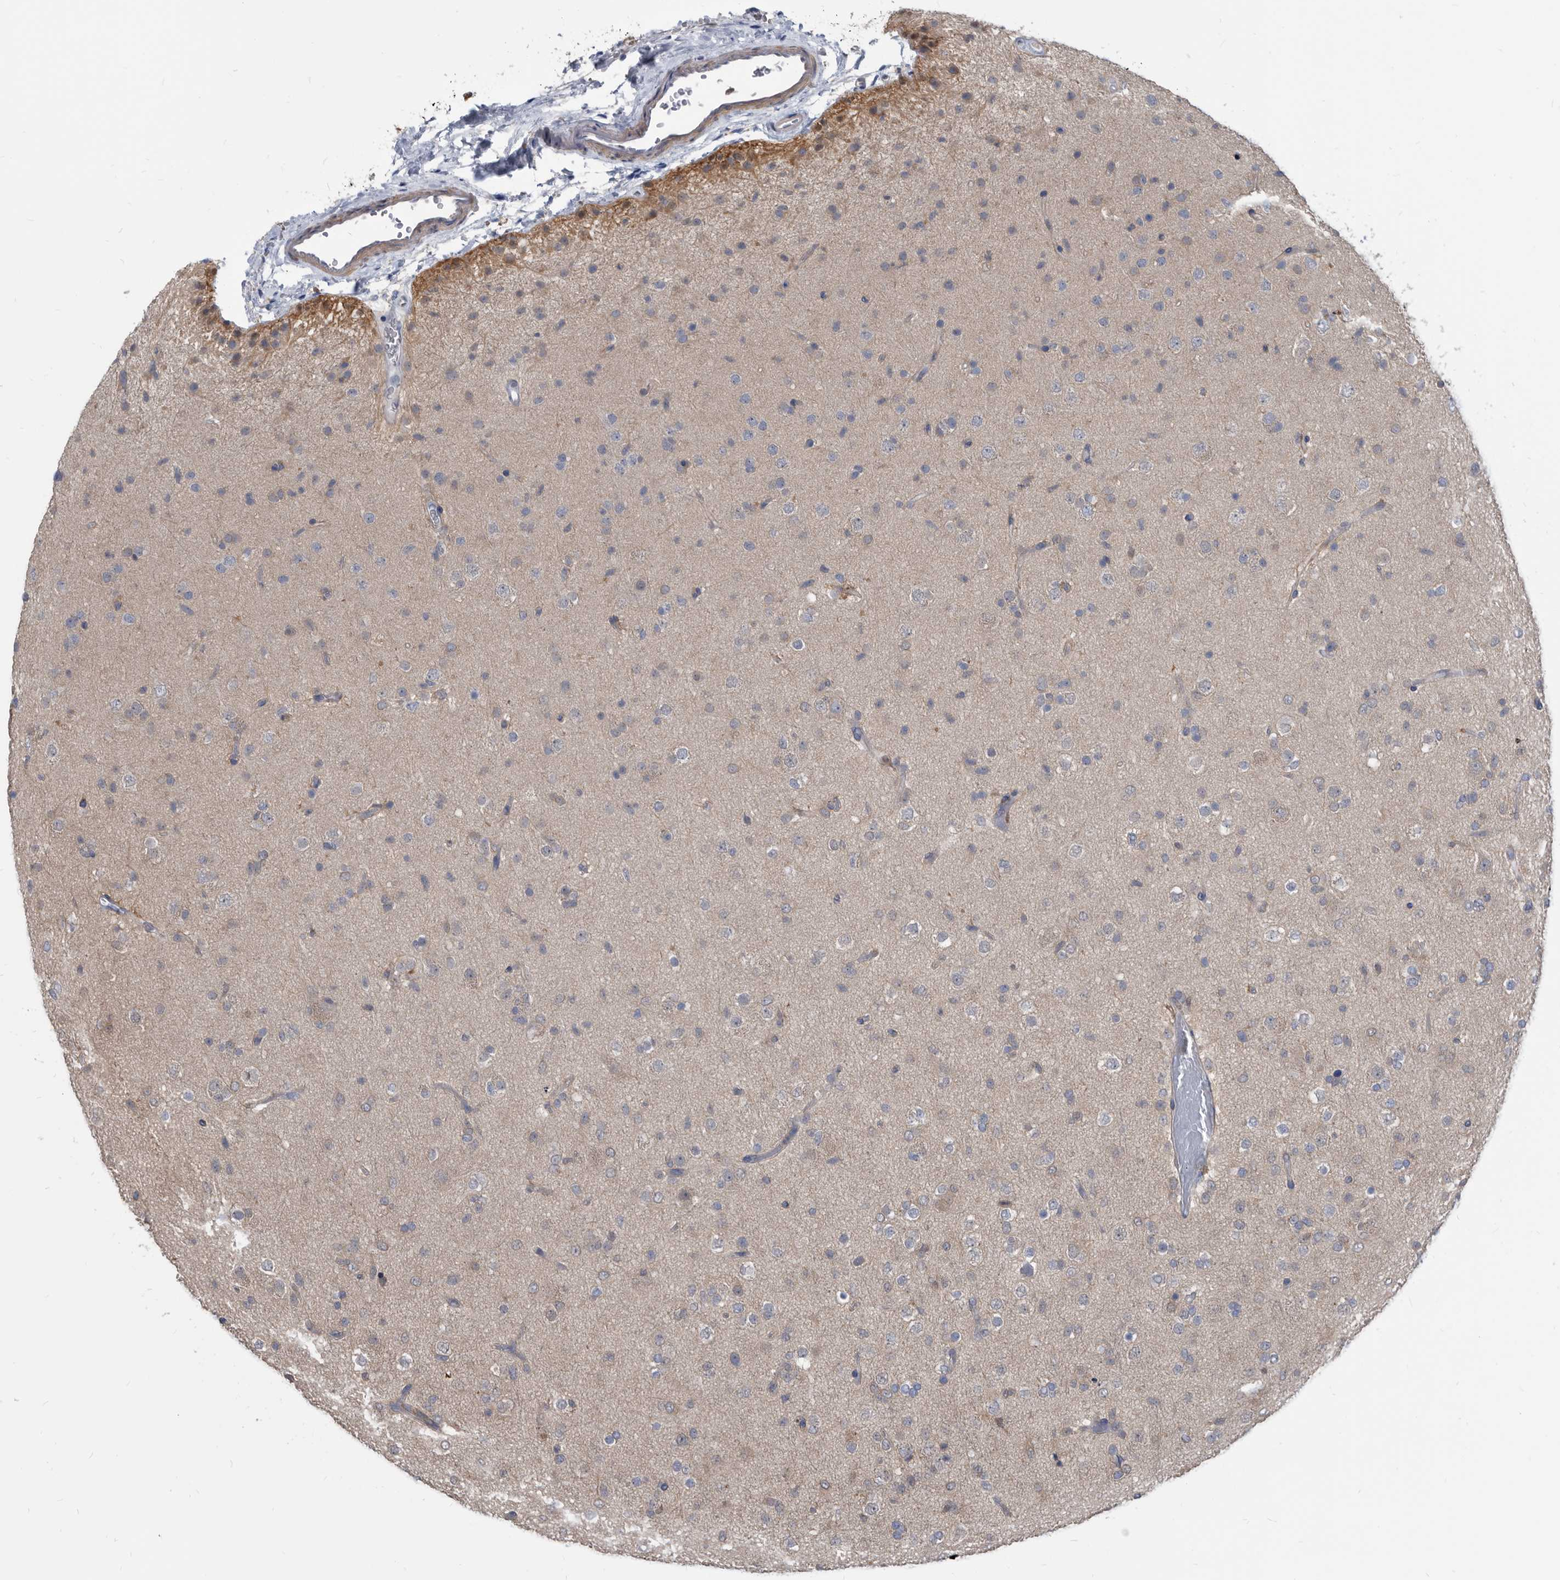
{"staining": {"intensity": "weak", "quantity": "<25%", "location": "cytoplasmic/membranous"}, "tissue": "glioma", "cell_type": "Tumor cells", "image_type": "cancer", "snomed": [{"axis": "morphology", "description": "Glioma, malignant, Low grade"}, {"axis": "topography", "description": "Brain"}], "caption": "Tumor cells show no significant positivity in low-grade glioma (malignant). (DAB immunohistochemistry, high magnification).", "gene": "APEH", "patient": {"sex": "male", "age": 65}}